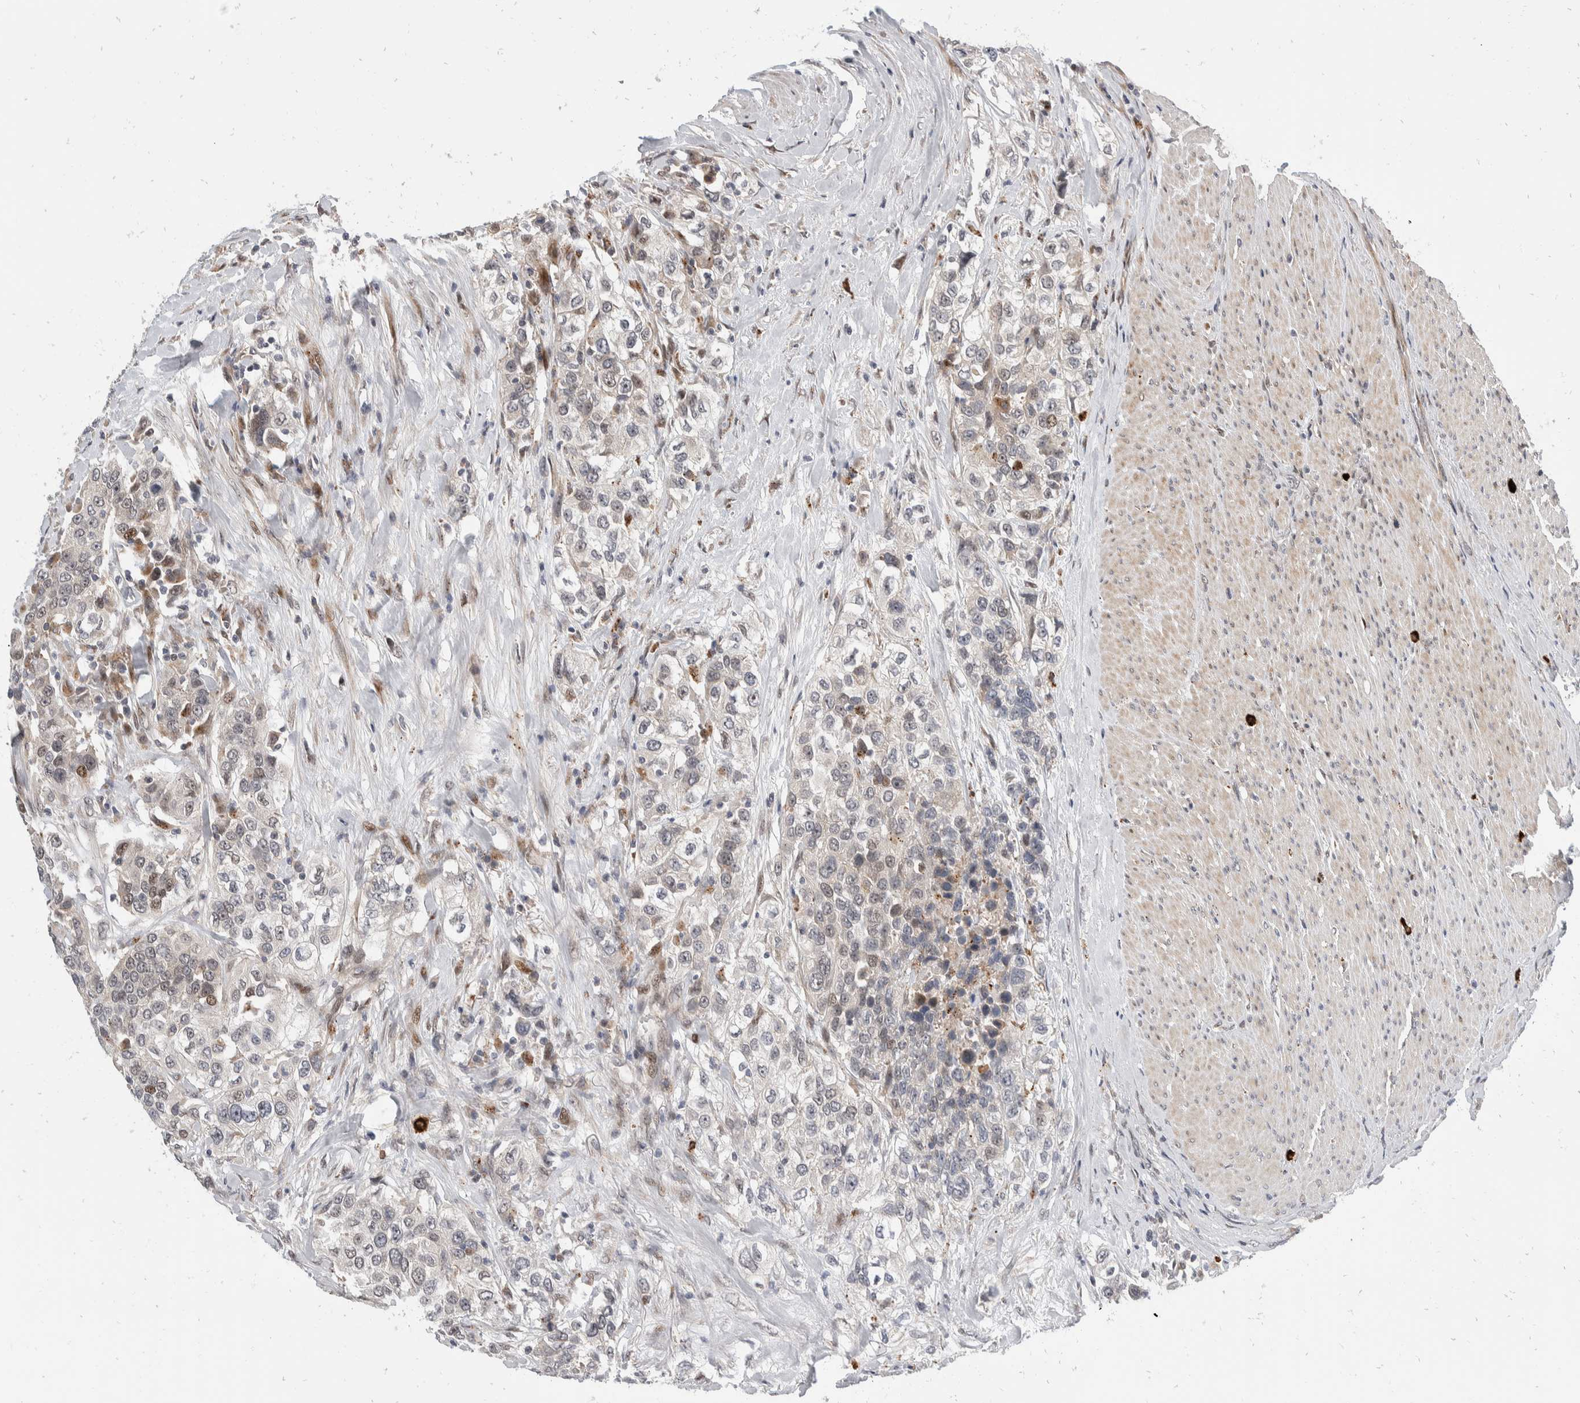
{"staining": {"intensity": "weak", "quantity": "<25%", "location": "nuclear"}, "tissue": "urothelial cancer", "cell_type": "Tumor cells", "image_type": "cancer", "snomed": [{"axis": "morphology", "description": "Urothelial carcinoma, High grade"}, {"axis": "topography", "description": "Urinary bladder"}], "caption": "An immunohistochemistry (IHC) image of urothelial carcinoma (high-grade) is shown. There is no staining in tumor cells of urothelial carcinoma (high-grade).", "gene": "ZNF703", "patient": {"sex": "female", "age": 80}}